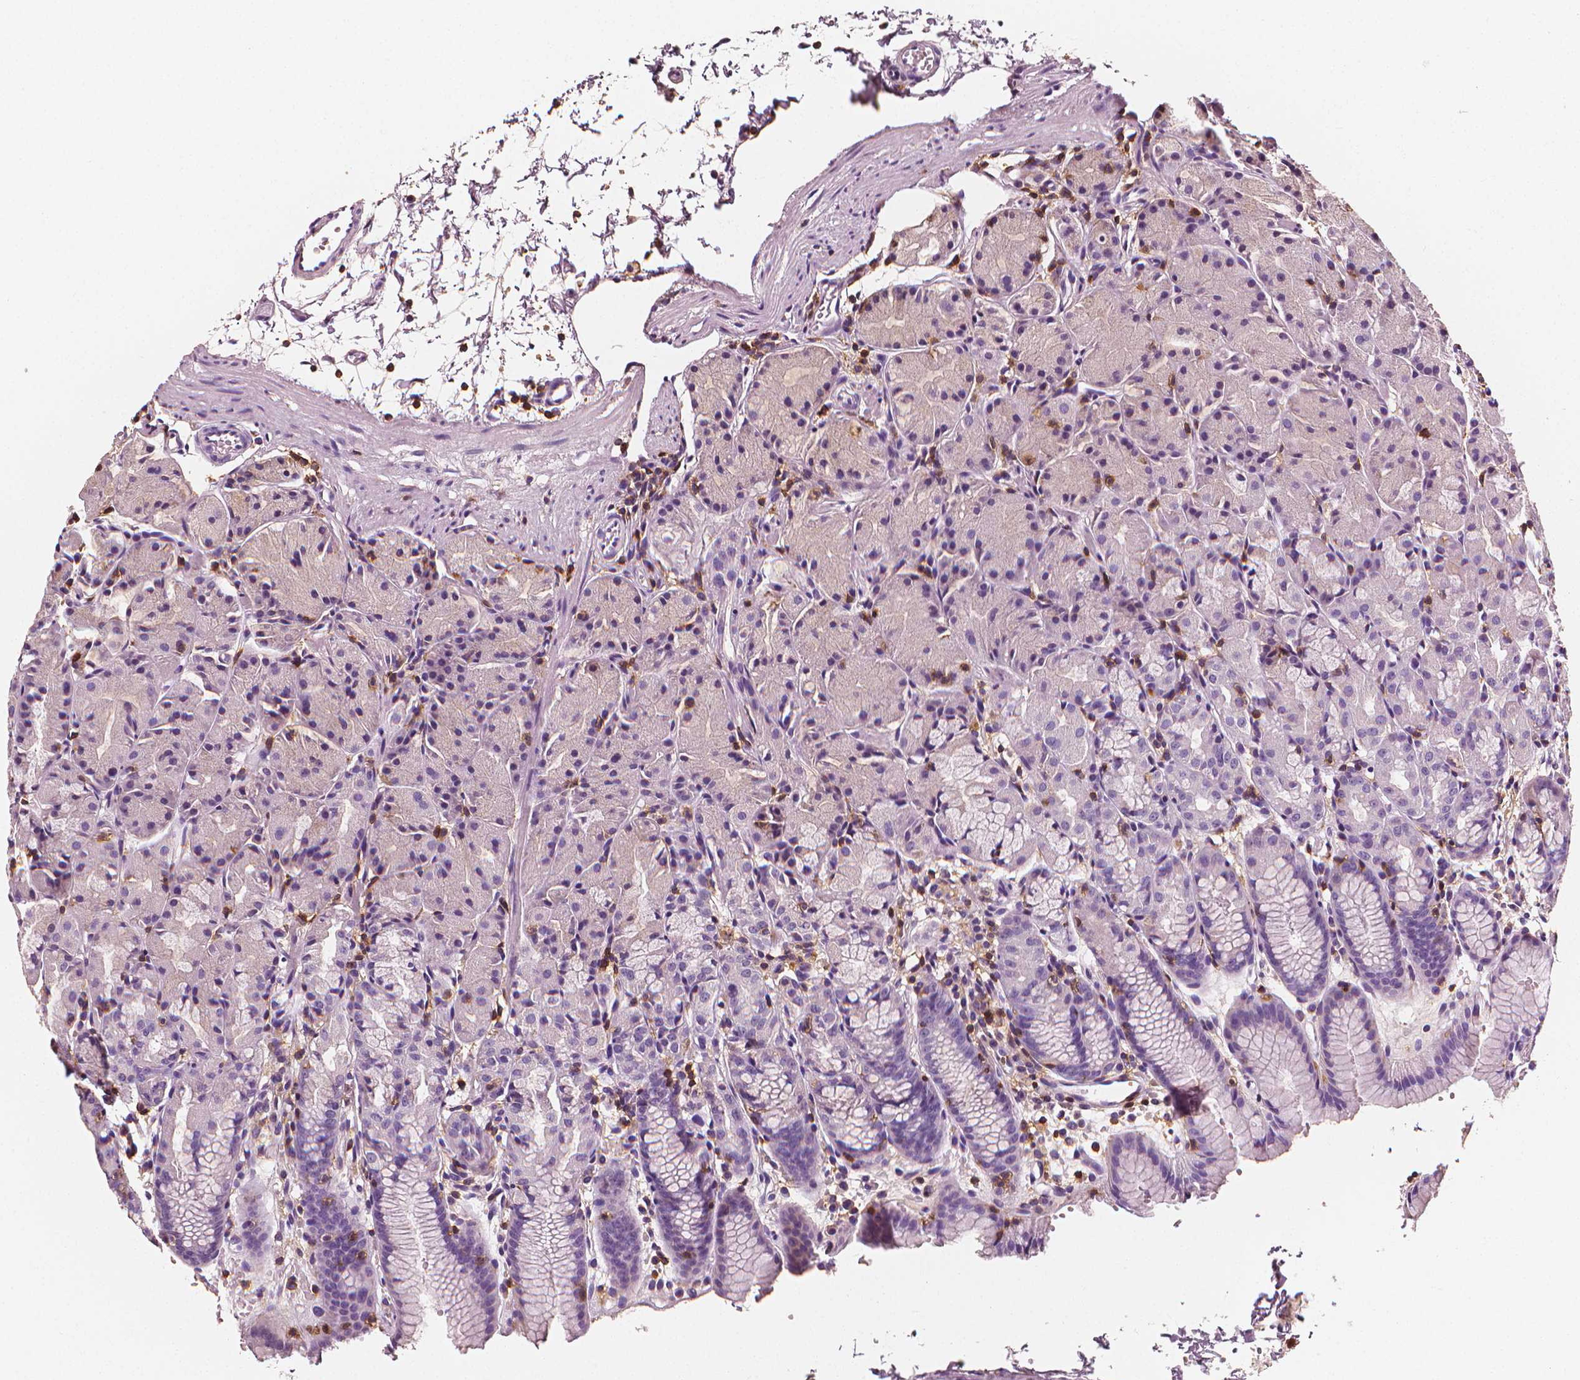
{"staining": {"intensity": "negative", "quantity": "none", "location": "none"}, "tissue": "stomach", "cell_type": "Glandular cells", "image_type": "normal", "snomed": [{"axis": "morphology", "description": "Normal tissue, NOS"}, {"axis": "topography", "description": "Stomach, upper"}], "caption": "Immunohistochemical staining of unremarkable human stomach reveals no significant positivity in glandular cells.", "gene": "PTPRC", "patient": {"sex": "male", "age": 47}}